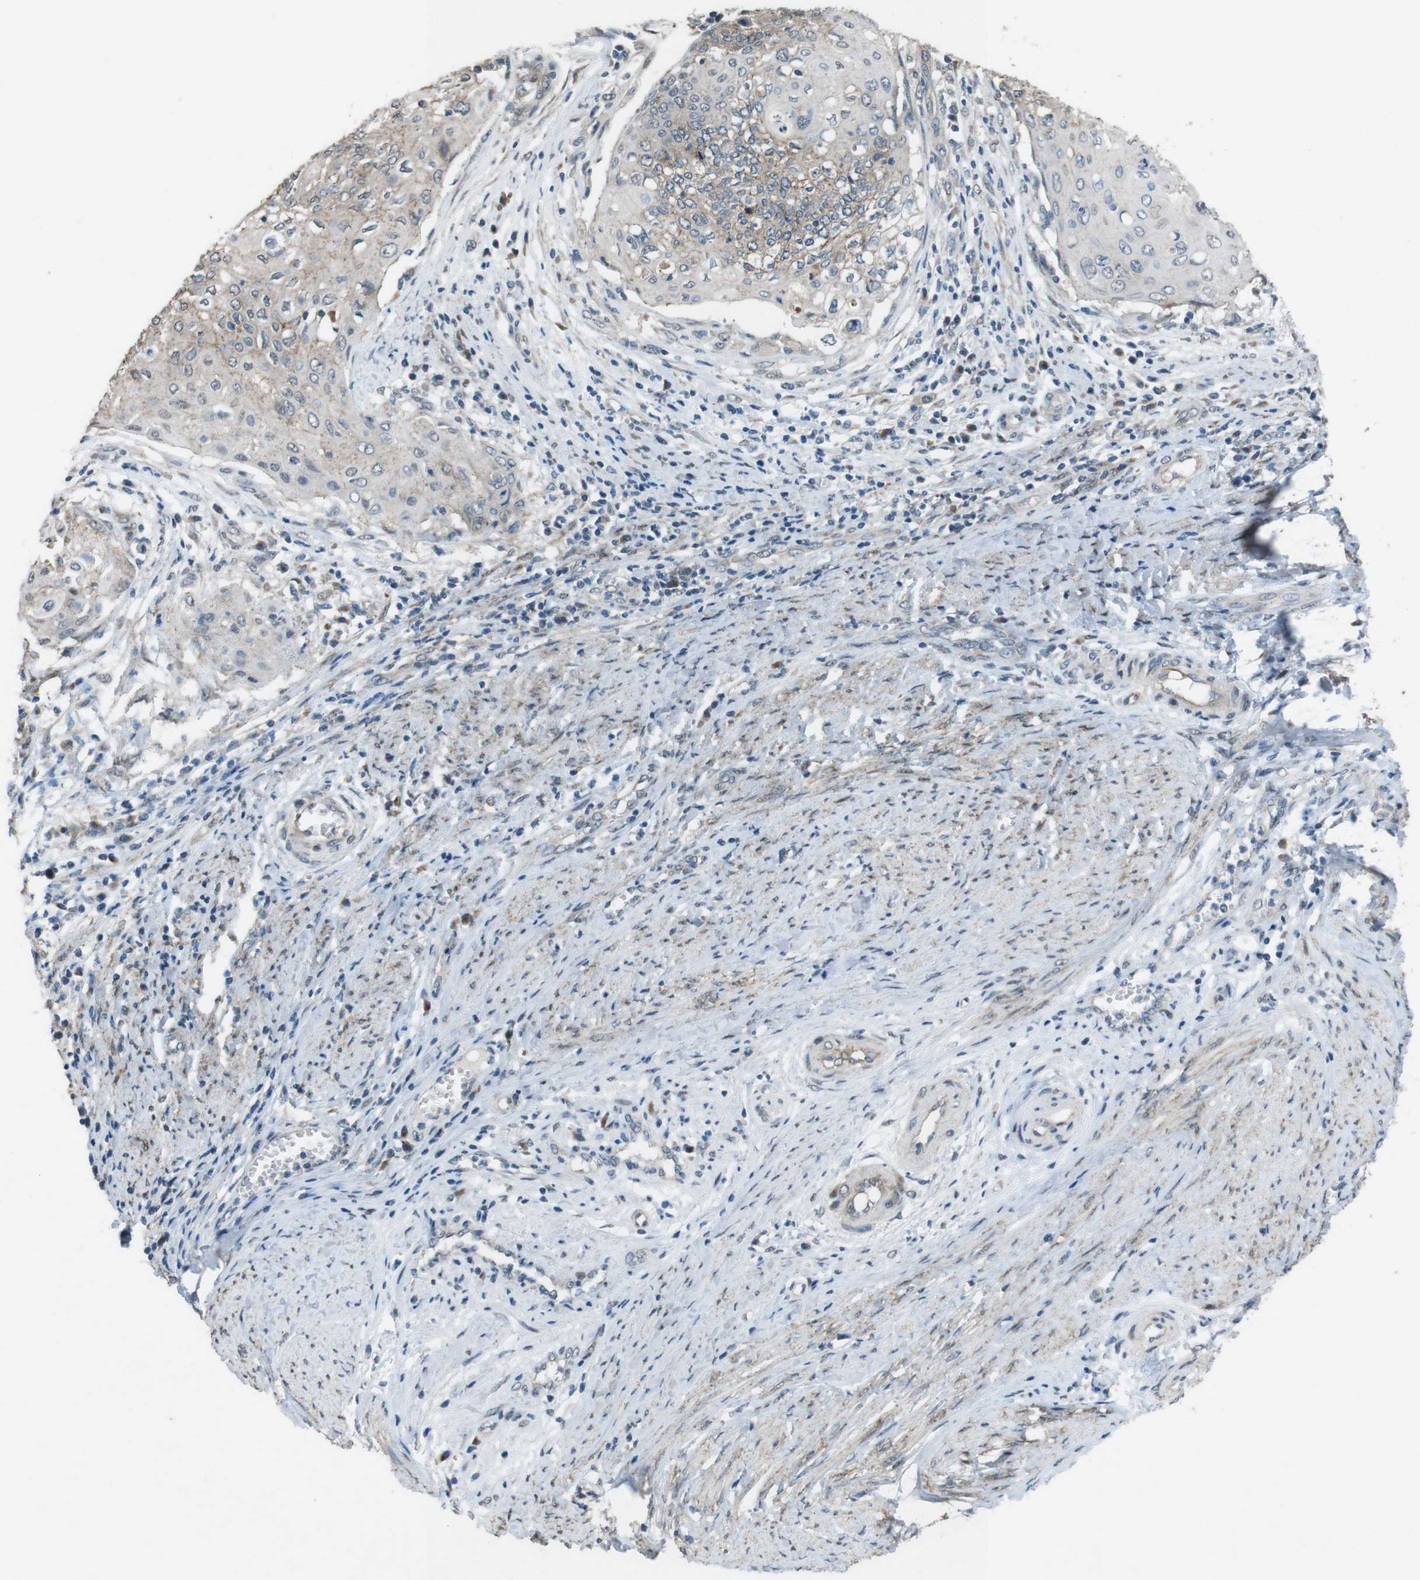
{"staining": {"intensity": "weak", "quantity": "<25%", "location": "cytoplasmic/membranous"}, "tissue": "cervical cancer", "cell_type": "Tumor cells", "image_type": "cancer", "snomed": [{"axis": "morphology", "description": "Squamous cell carcinoma, NOS"}, {"axis": "topography", "description": "Cervix"}], "caption": "This is a photomicrograph of immunohistochemistry staining of squamous cell carcinoma (cervical), which shows no positivity in tumor cells. (Stains: DAB (3,3'-diaminobenzidine) immunohistochemistry with hematoxylin counter stain, Microscopy: brightfield microscopy at high magnification).", "gene": "CLDN7", "patient": {"sex": "female", "age": 39}}